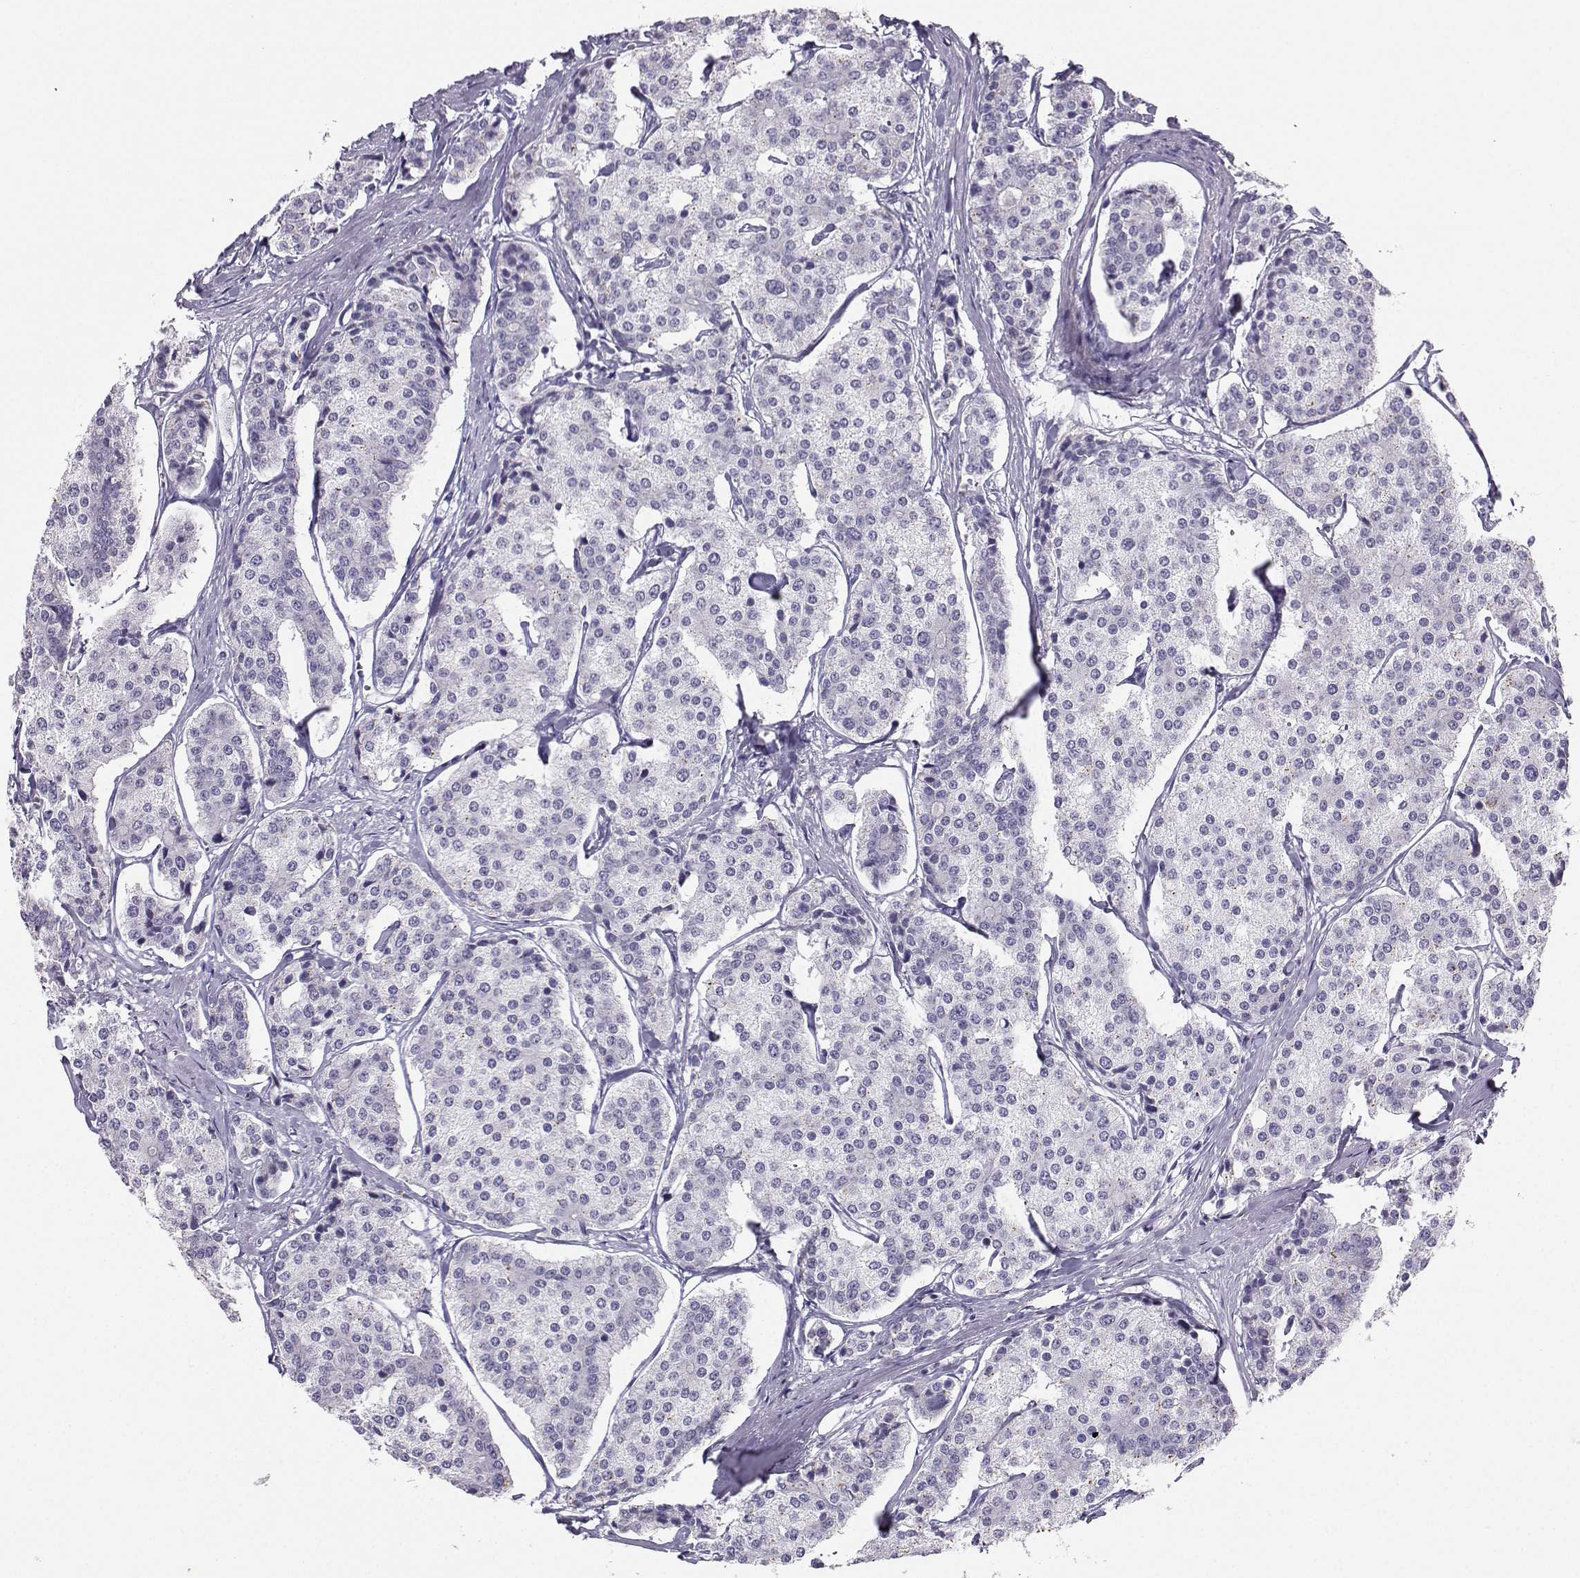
{"staining": {"intensity": "negative", "quantity": "none", "location": "none"}, "tissue": "carcinoid", "cell_type": "Tumor cells", "image_type": "cancer", "snomed": [{"axis": "morphology", "description": "Carcinoid, malignant, NOS"}, {"axis": "topography", "description": "Small intestine"}], "caption": "The IHC micrograph has no significant positivity in tumor cells of carcinoid tissue. Nuclei are stained in blue.", "gene": "GRIK4", "patient": {"sex": "female", "age": 65}}